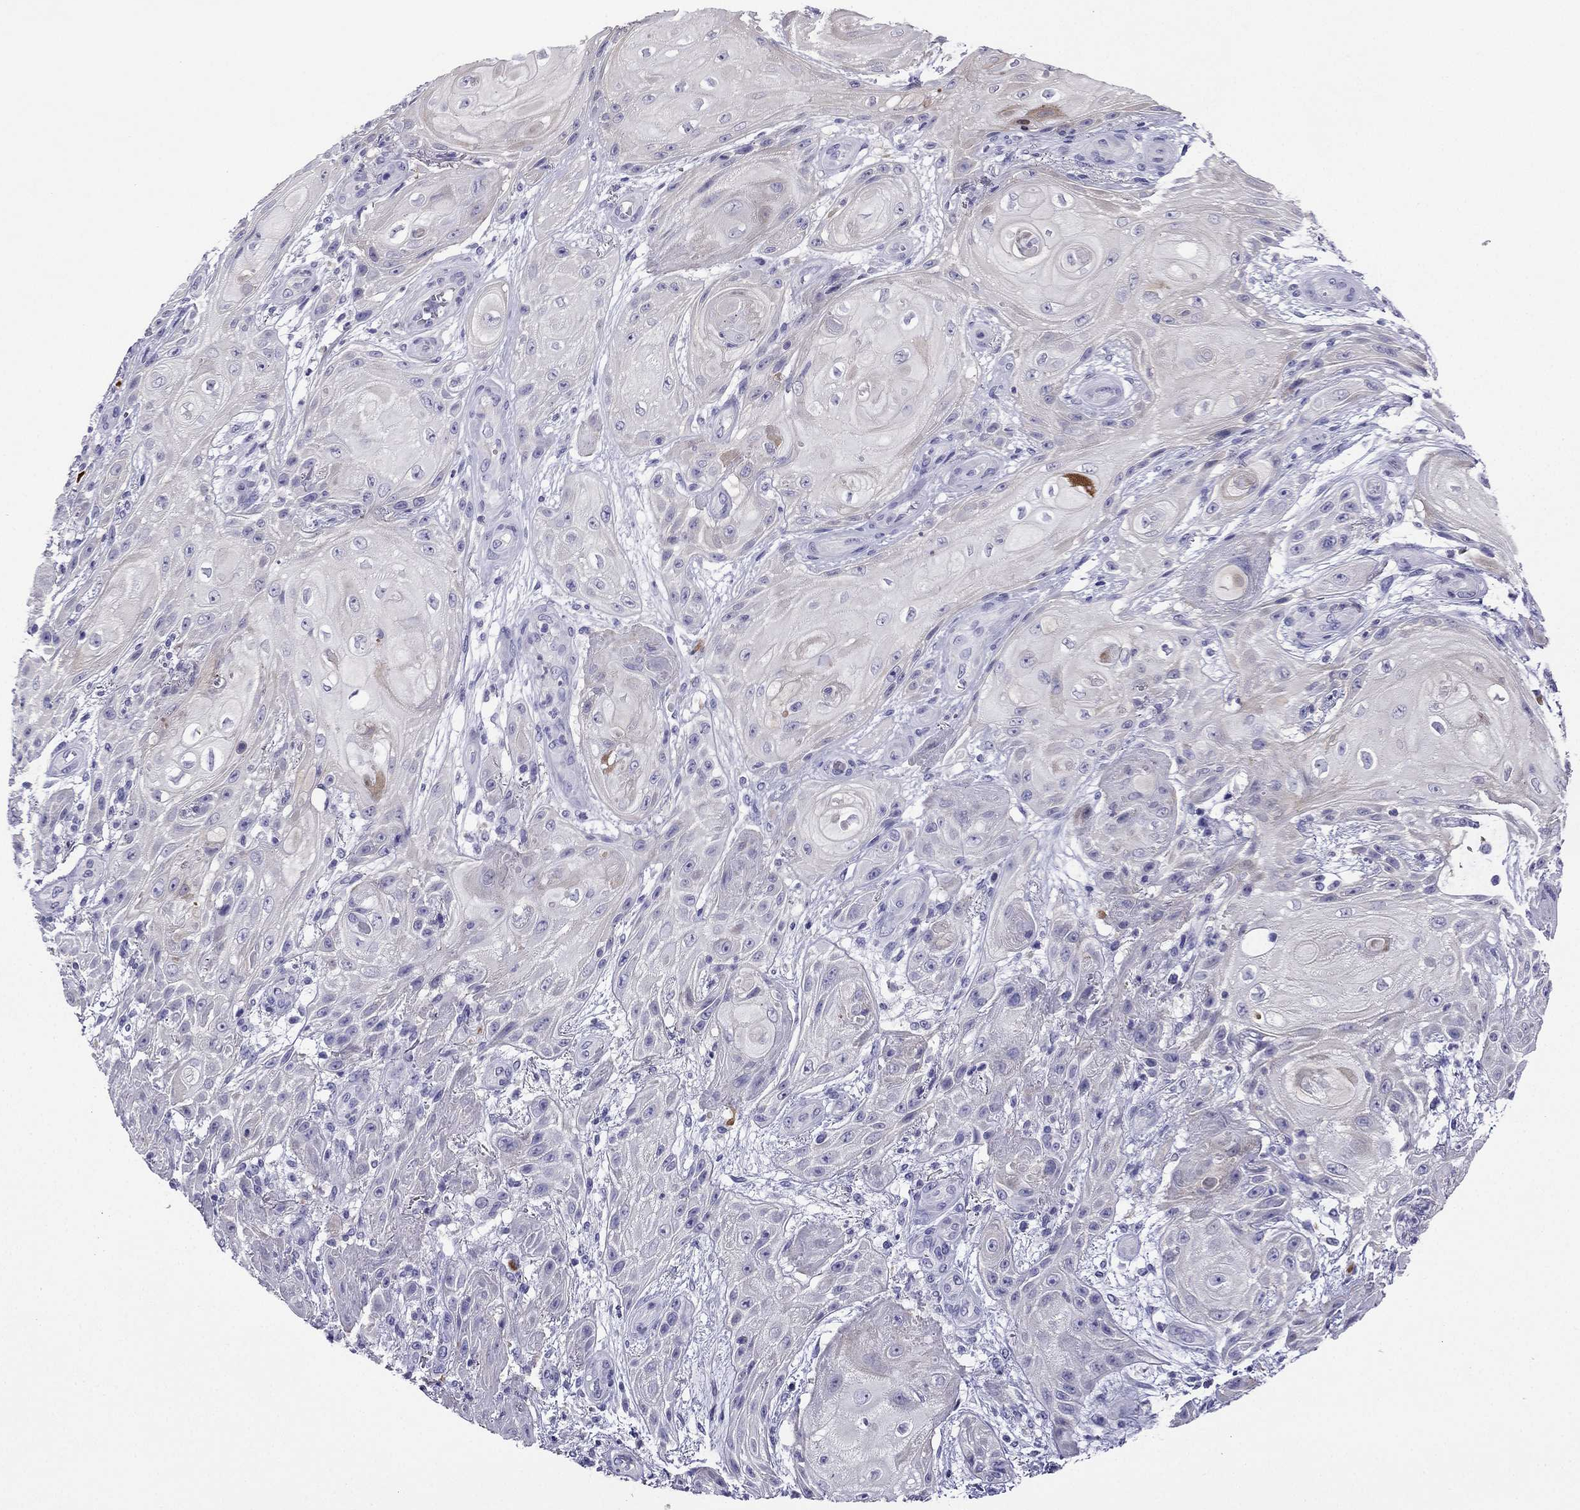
{"staining": {"intensity": "negative", "quantity": "none", "location": "none"}, "tissue": "skin cancer", "cell_type": "Tumor cells", "image_type": "cancer", "snomed": [{"axis": "morphology", "description": "Squamous cell carcinoma, NOS"}, {"axis": "topography", "description": "Skin"}], "caption": "Skin squamous cell carcinoma was stained to show a protein in brown. There is no significant staining in tumor cells.", "gene": "KCNJ10", "patient": {"sex": "male", "age": 62}}